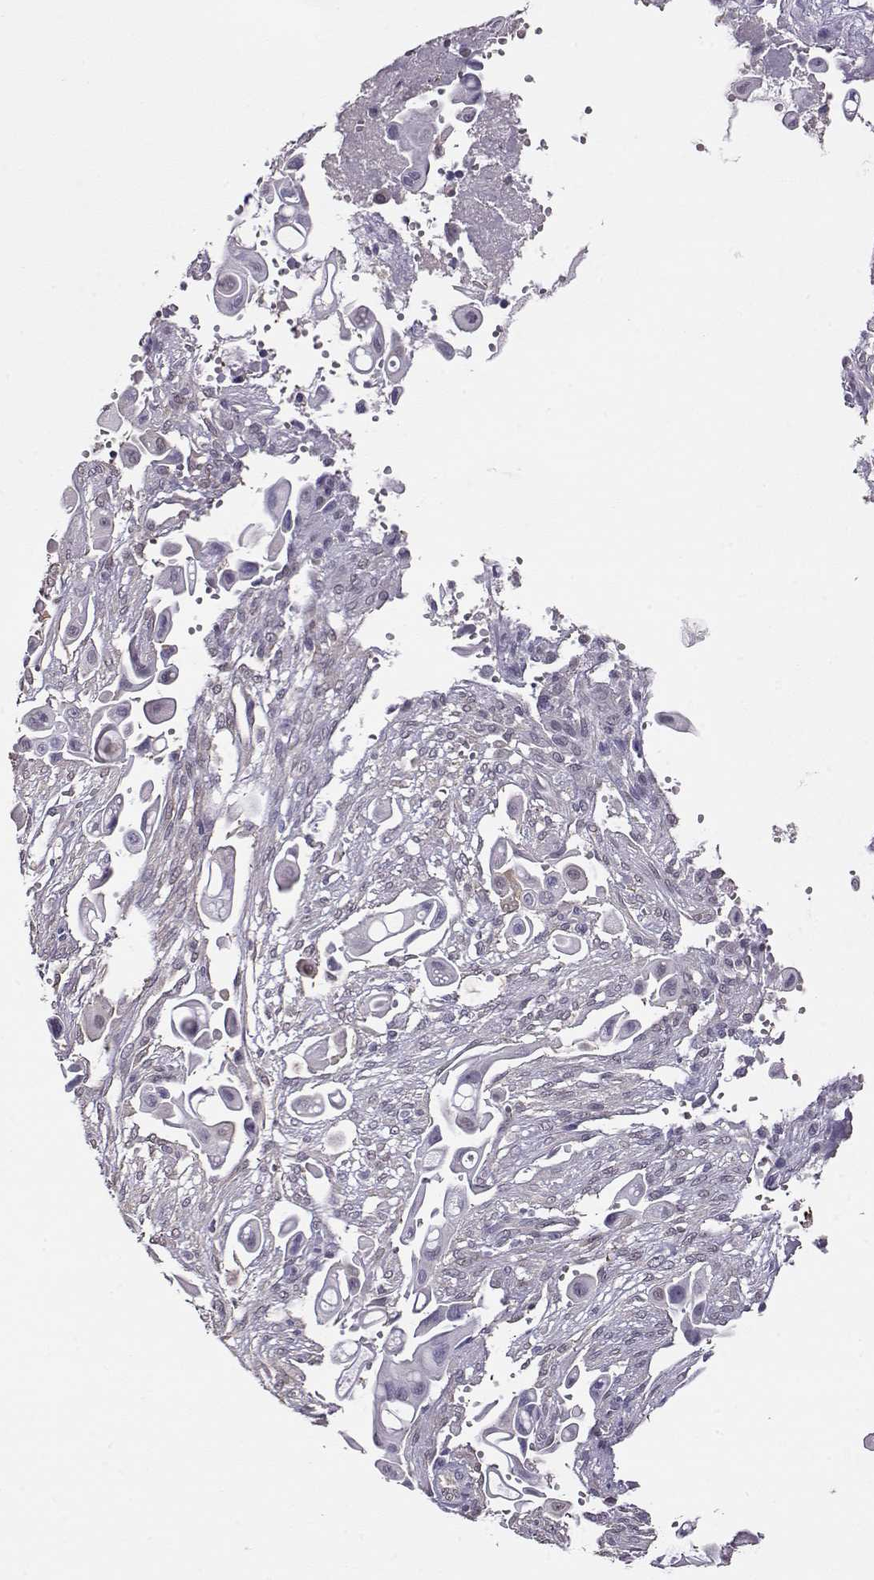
{"staining": {"intensity": "negative", "quantity": "none", "location": "none"}, "tissue": "pancreatic cancer", "cell_type": "Tumor cells", "image_type": "cancer", "snomed": [{"axis": "morphology", "description": "Adenocarcinoma, NOS"}, {"axis": "topography", "description": "Pancreas"}], "caption": "Immunohistochemical staining of human adenocarcinoma (pancreatic) displays no significant positivity in tumor cells.", "gene": "CCR8", "patient": {"sex": "male", "age": 50}}